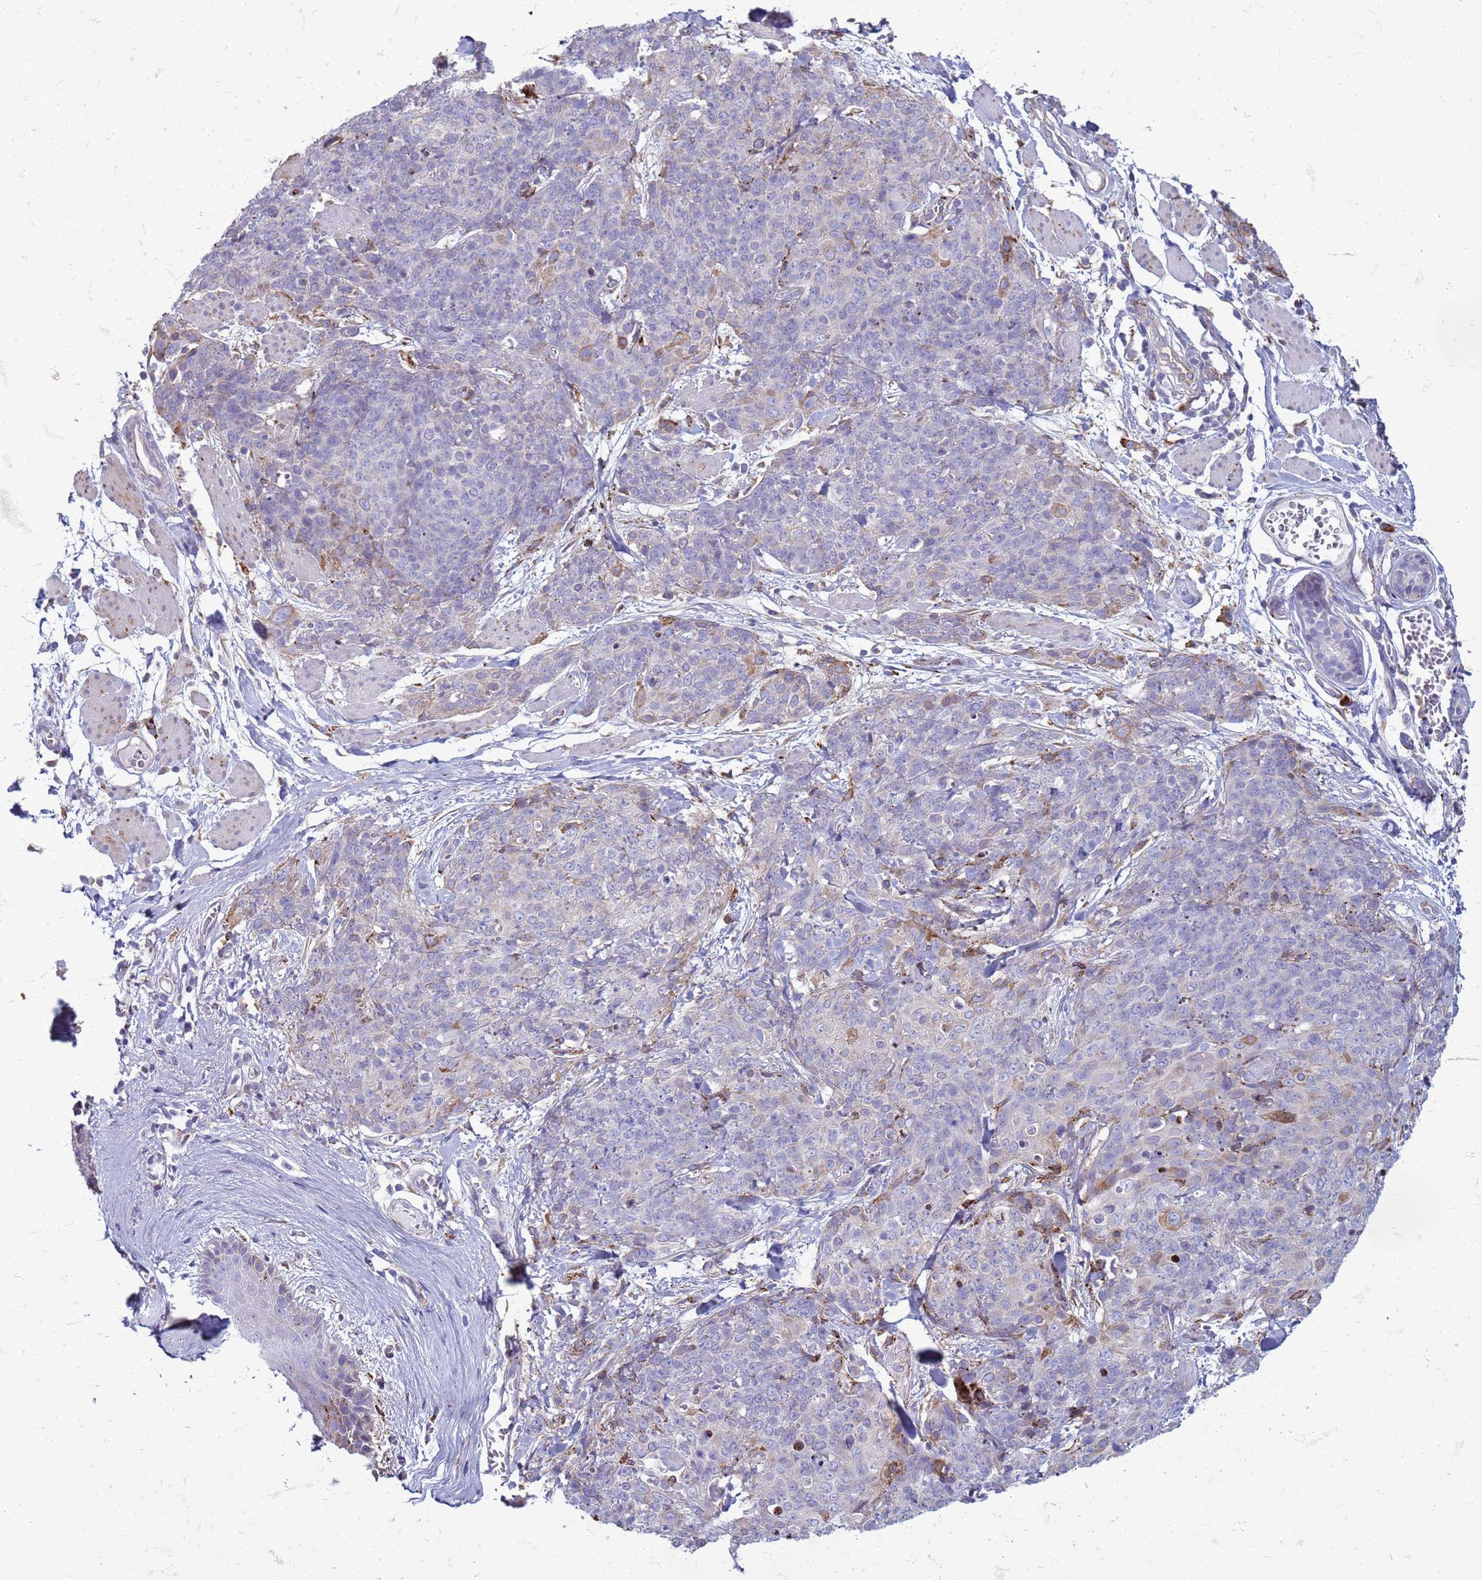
{"staining": {"intensity": "negative", "quantity": "none", "location": "none"}, "tissue": "skin cancer", "cell_type": "Tumor cells", "image_type": "cancer", "snomed": [{"axis": "morphology", "description": "Squamous cell carcinoma, NOS"}, {"axis": "topography", "description": "Skin"}, {"axis": "topography", "description": "Vulva"}], "caption": "Skin cancer was stained to show a protein in brown. There is no significant expression in tumor cells.", "gene": "PDK3", "patient": {"sex": "female", "age": 85}}